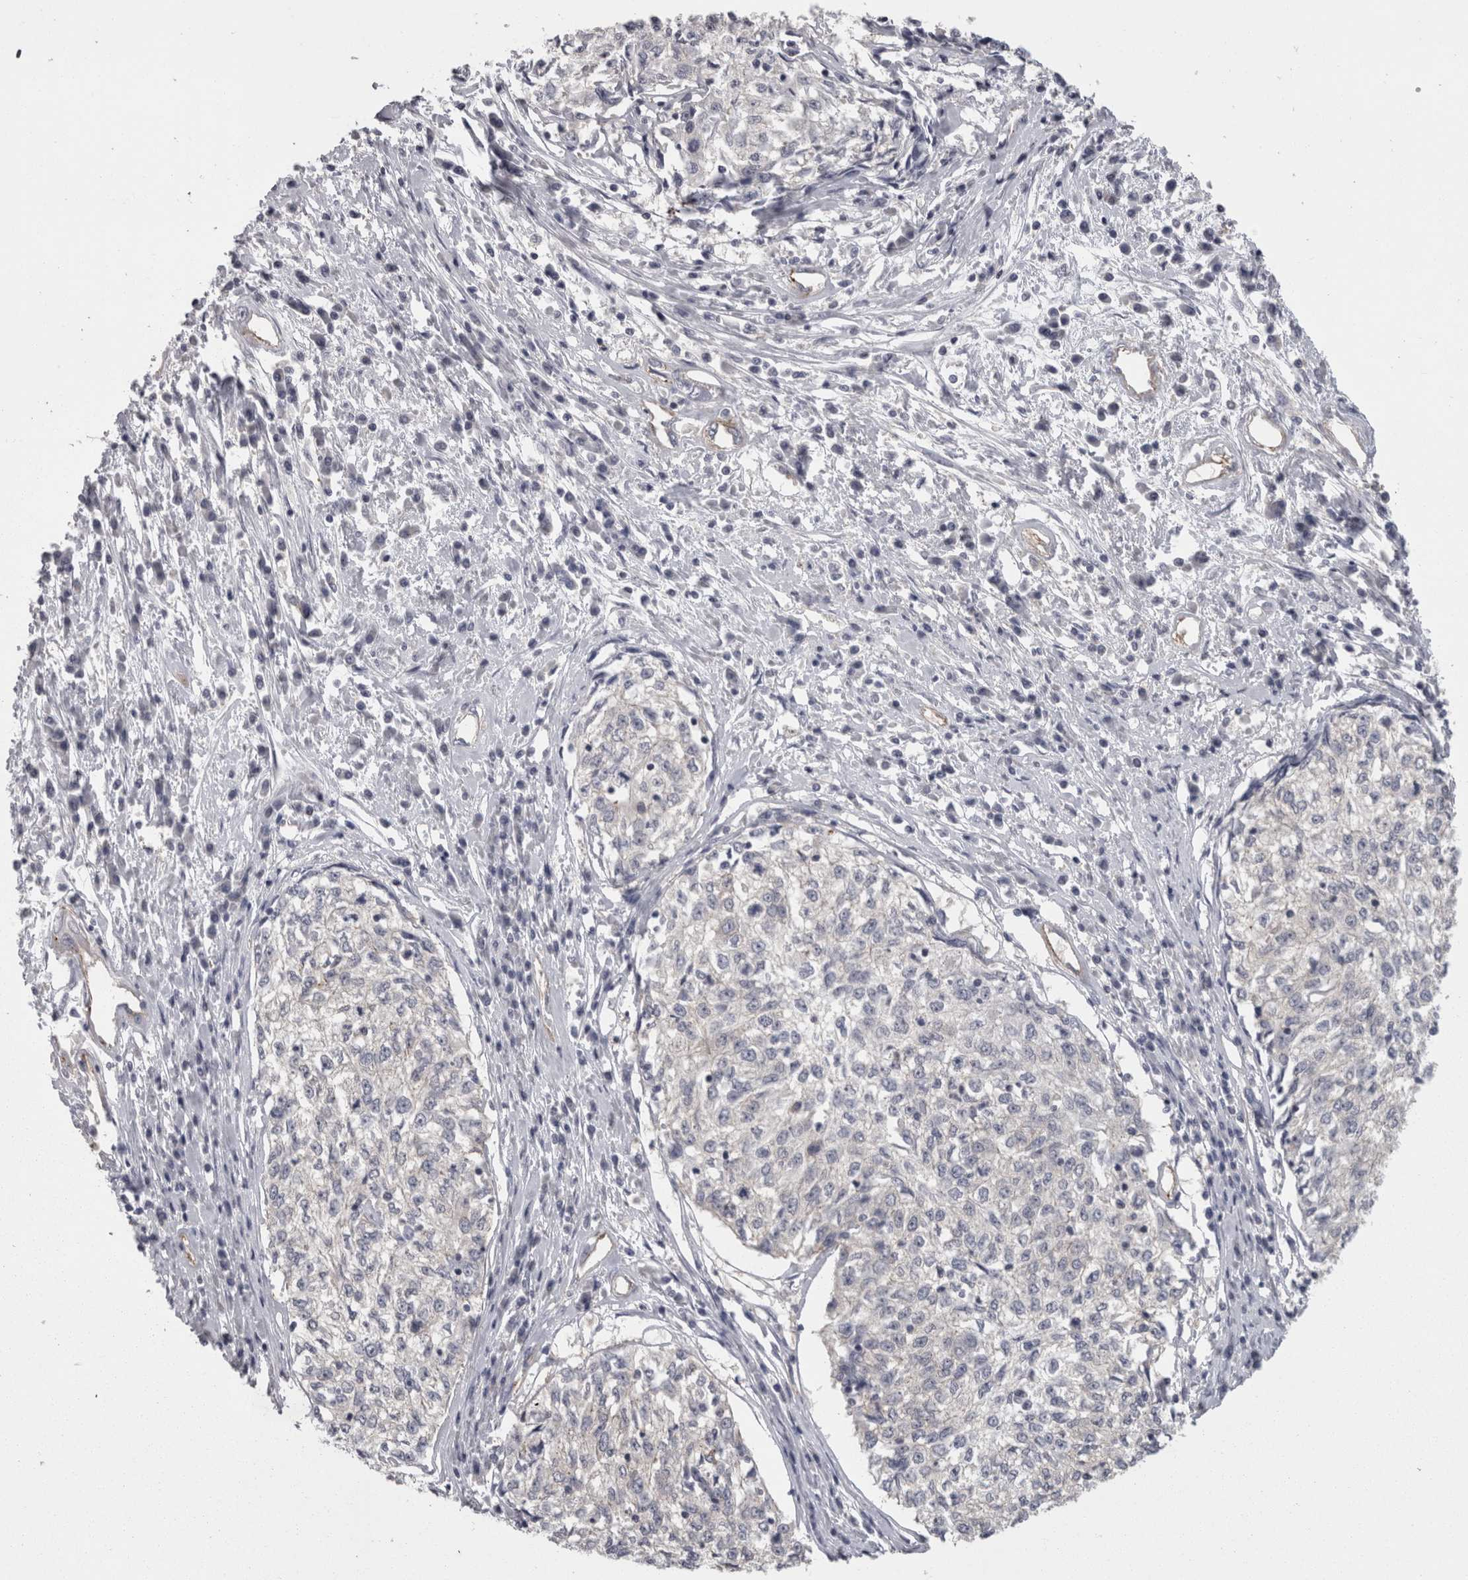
{"staining": {"intensity": "negative", "quantity": "none", "location": "none"}, "tissue": "cervical cancer", "cell_type": "Tumor cells", "image_type": "cancer", "snomed": [{"axis": "morphology", "description": "Squamous cell carcinoma, NOS"}, {"axis": "topography", "description": "Cervix"}], "caption": "Immunohistochemical staining of cervical cancer shows no significant expression in tumor cells.", "gene": "LYZL6", "patient": {"sex": "female", "age": 57}}